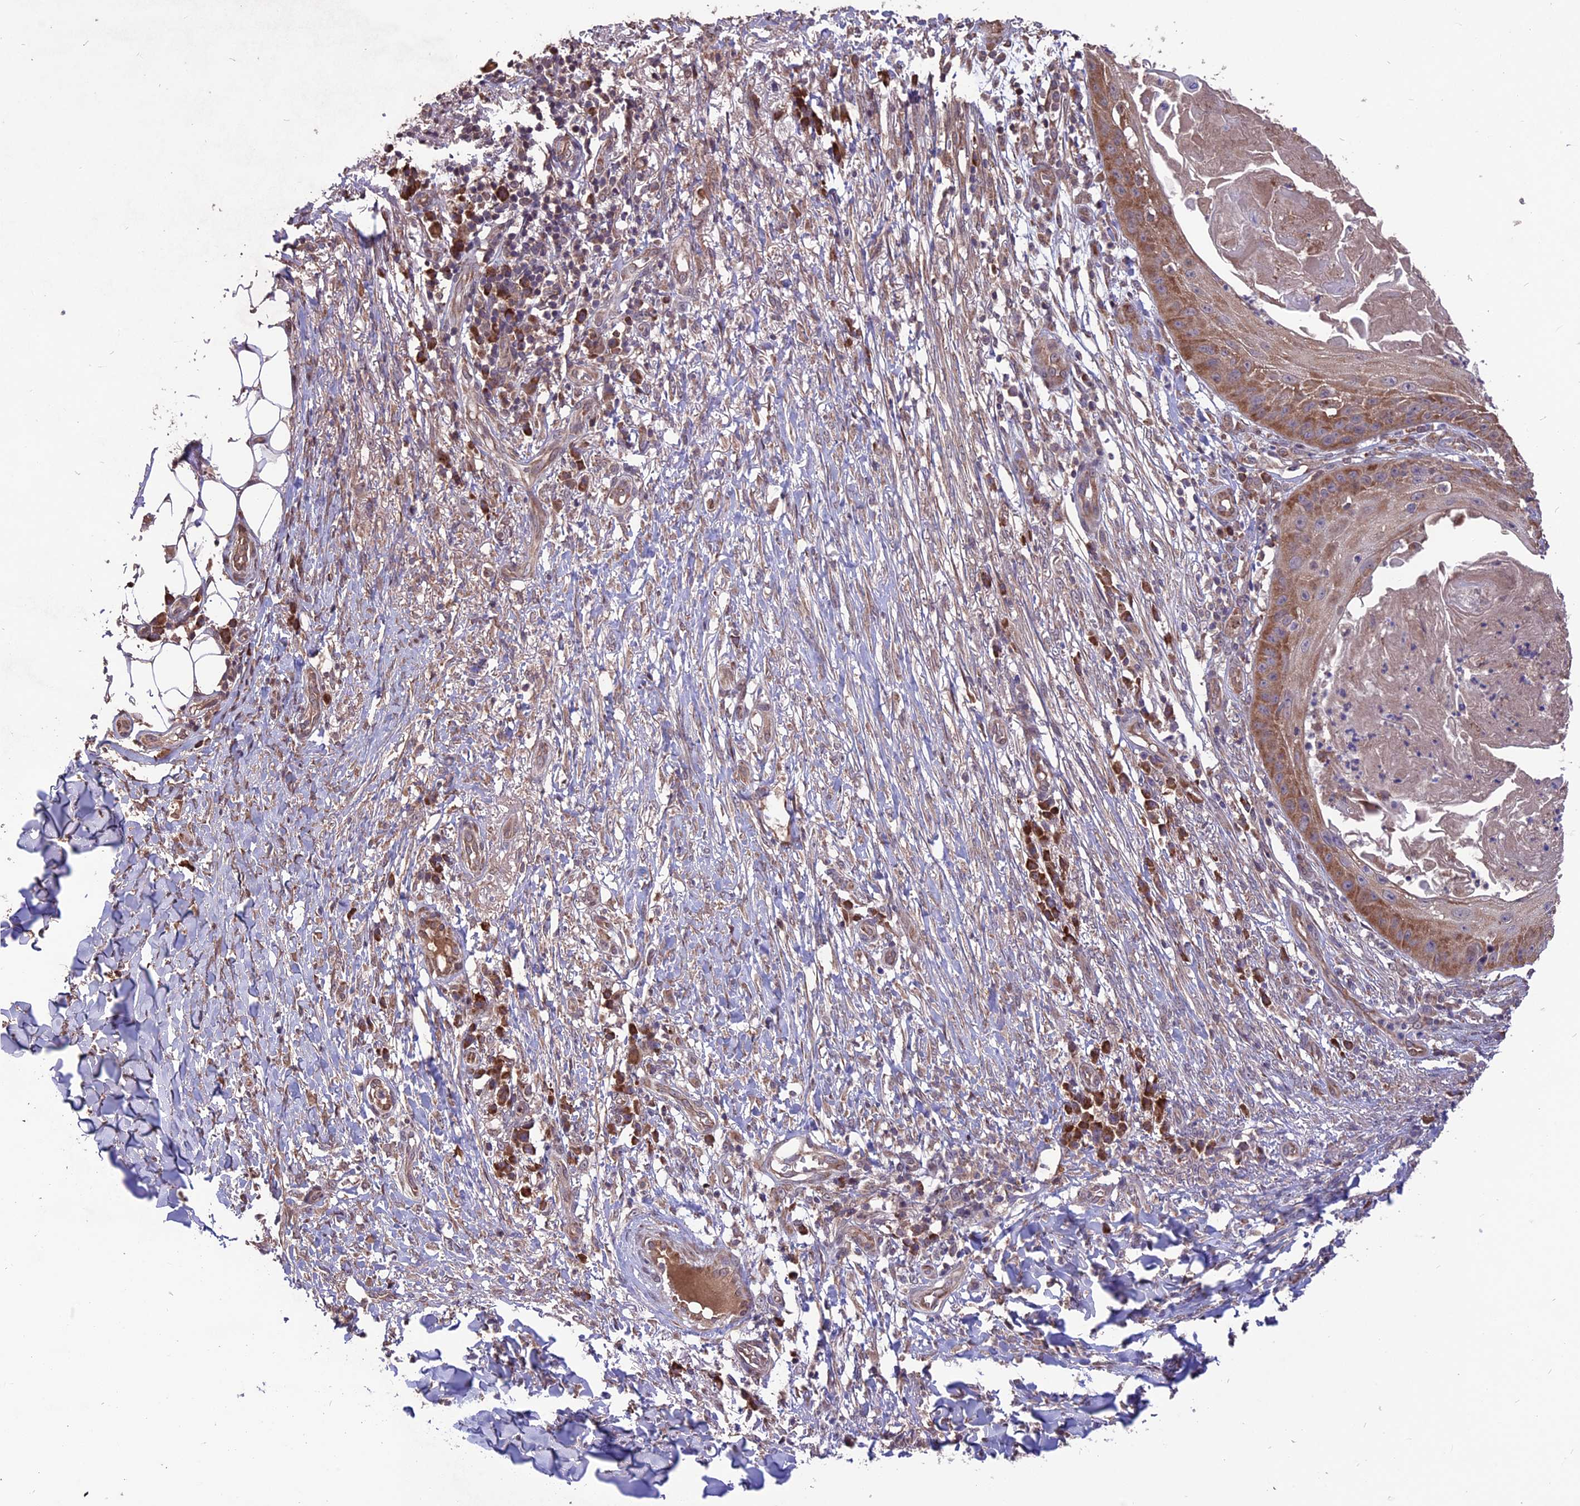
{"staining": {"intensity": "moderate", "quantity": ">75%", "location": "cytoplasmic/membranous"}, "tissue": "skin cancer", "cell_type": "Tumor cells", "image_type": "cancer", "snomed": [{"axis": "morphology", "description": "Squamous cell carcinoma, NOS"}, {"axis": "topography", "description": "Skin"}], "caption": "Immunohistochemistry of skin cancer shows medium levels of moderate cytoplasmic/membranous expression in about >75% of tumor cells.", "gene": "ZNF598", "patient": {"sex": "male", "age": 70}}